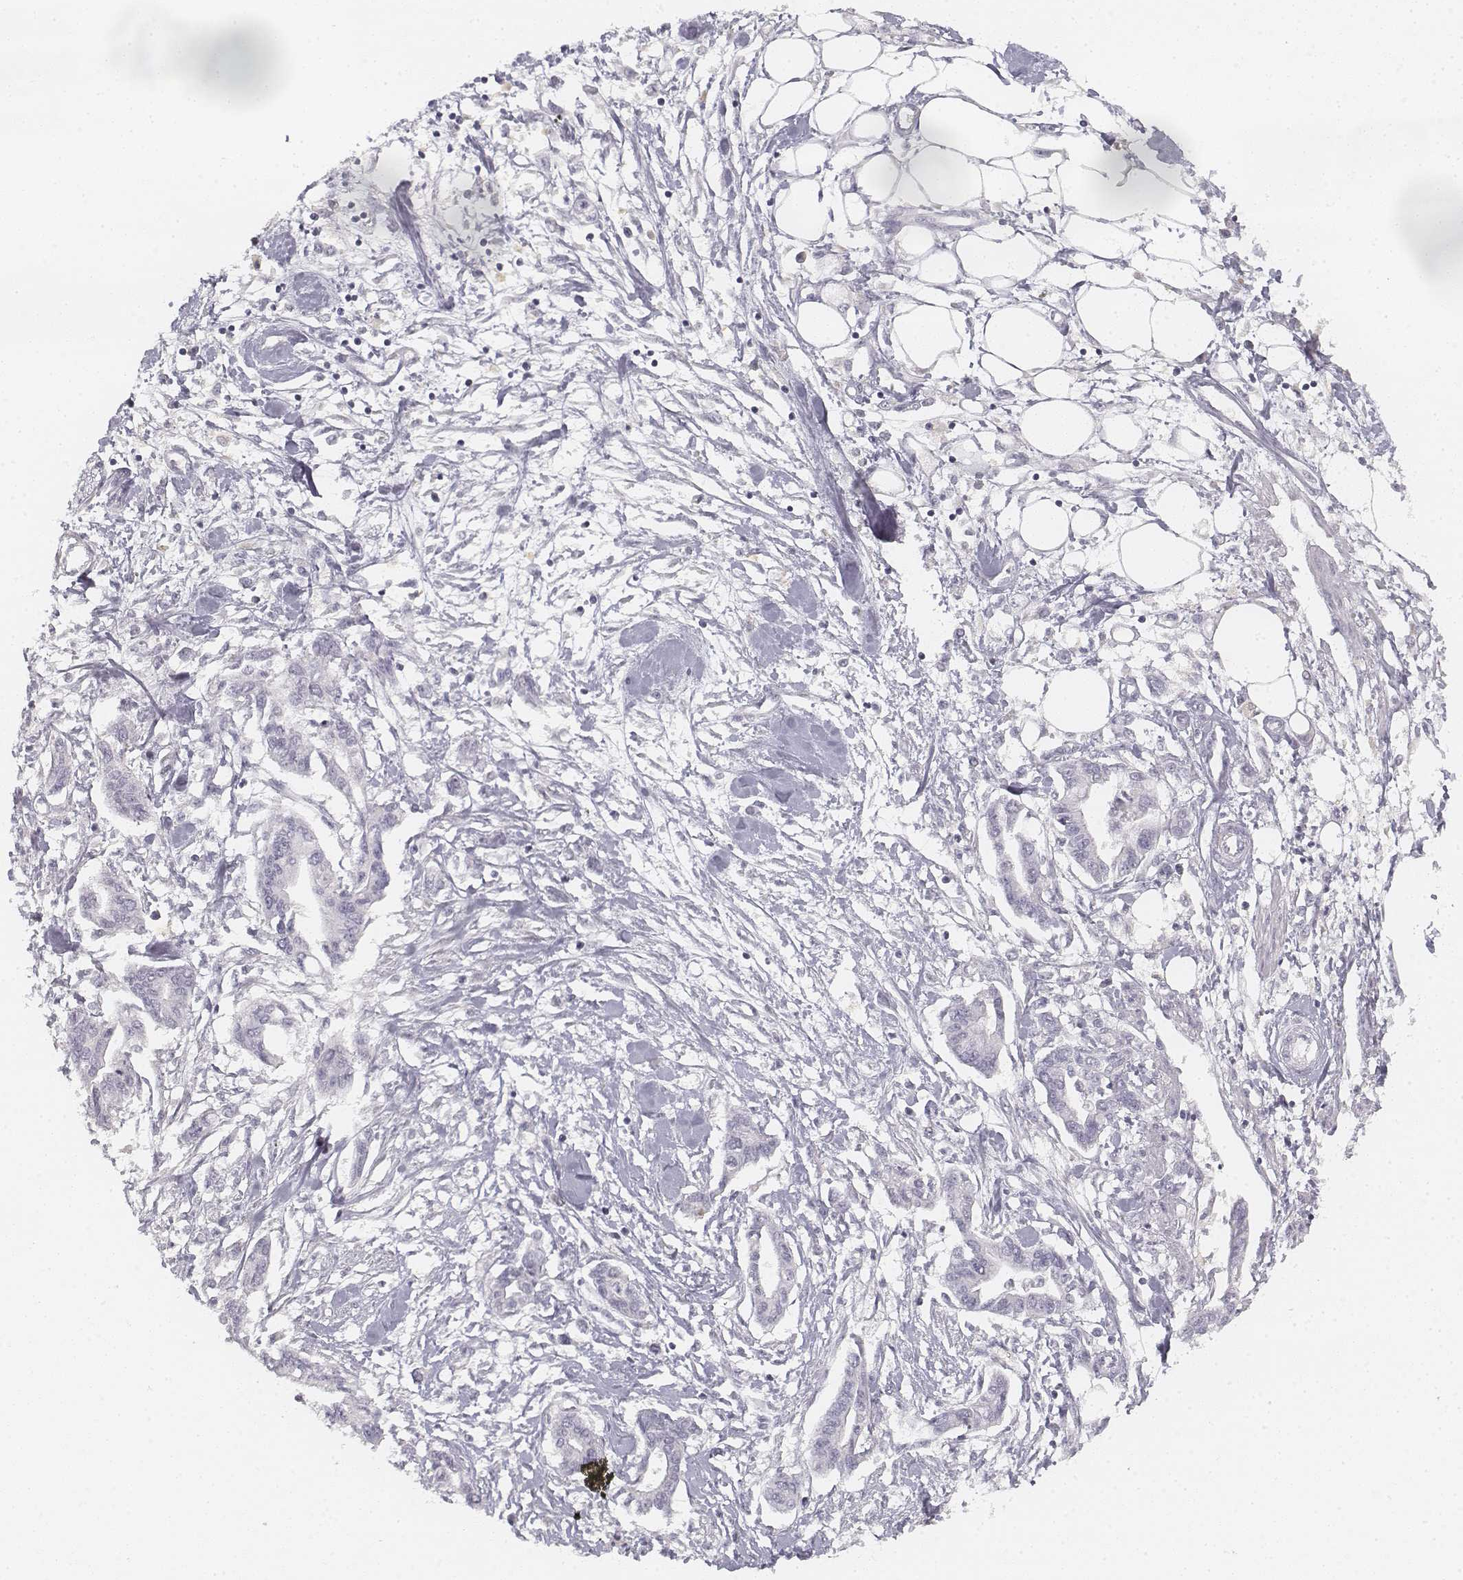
{"staining": {"intensity": "negative", "quantity": "none", "location": "none"}, "tissue": "pancreatic cancer", "cell_type": "Tumor cells", "image_type": "cancer", "snomed": [{"axis": "morphology", "description": "Adenocarcinoma, NOS"}, {"axis": "topography", "description": "Pancreas"}], "caption": "The image exhibits no significant staining in tumor cells of pancreatic cancer.", "gene": "DSG4", "patient": {"sex": "male", "age": 60}}